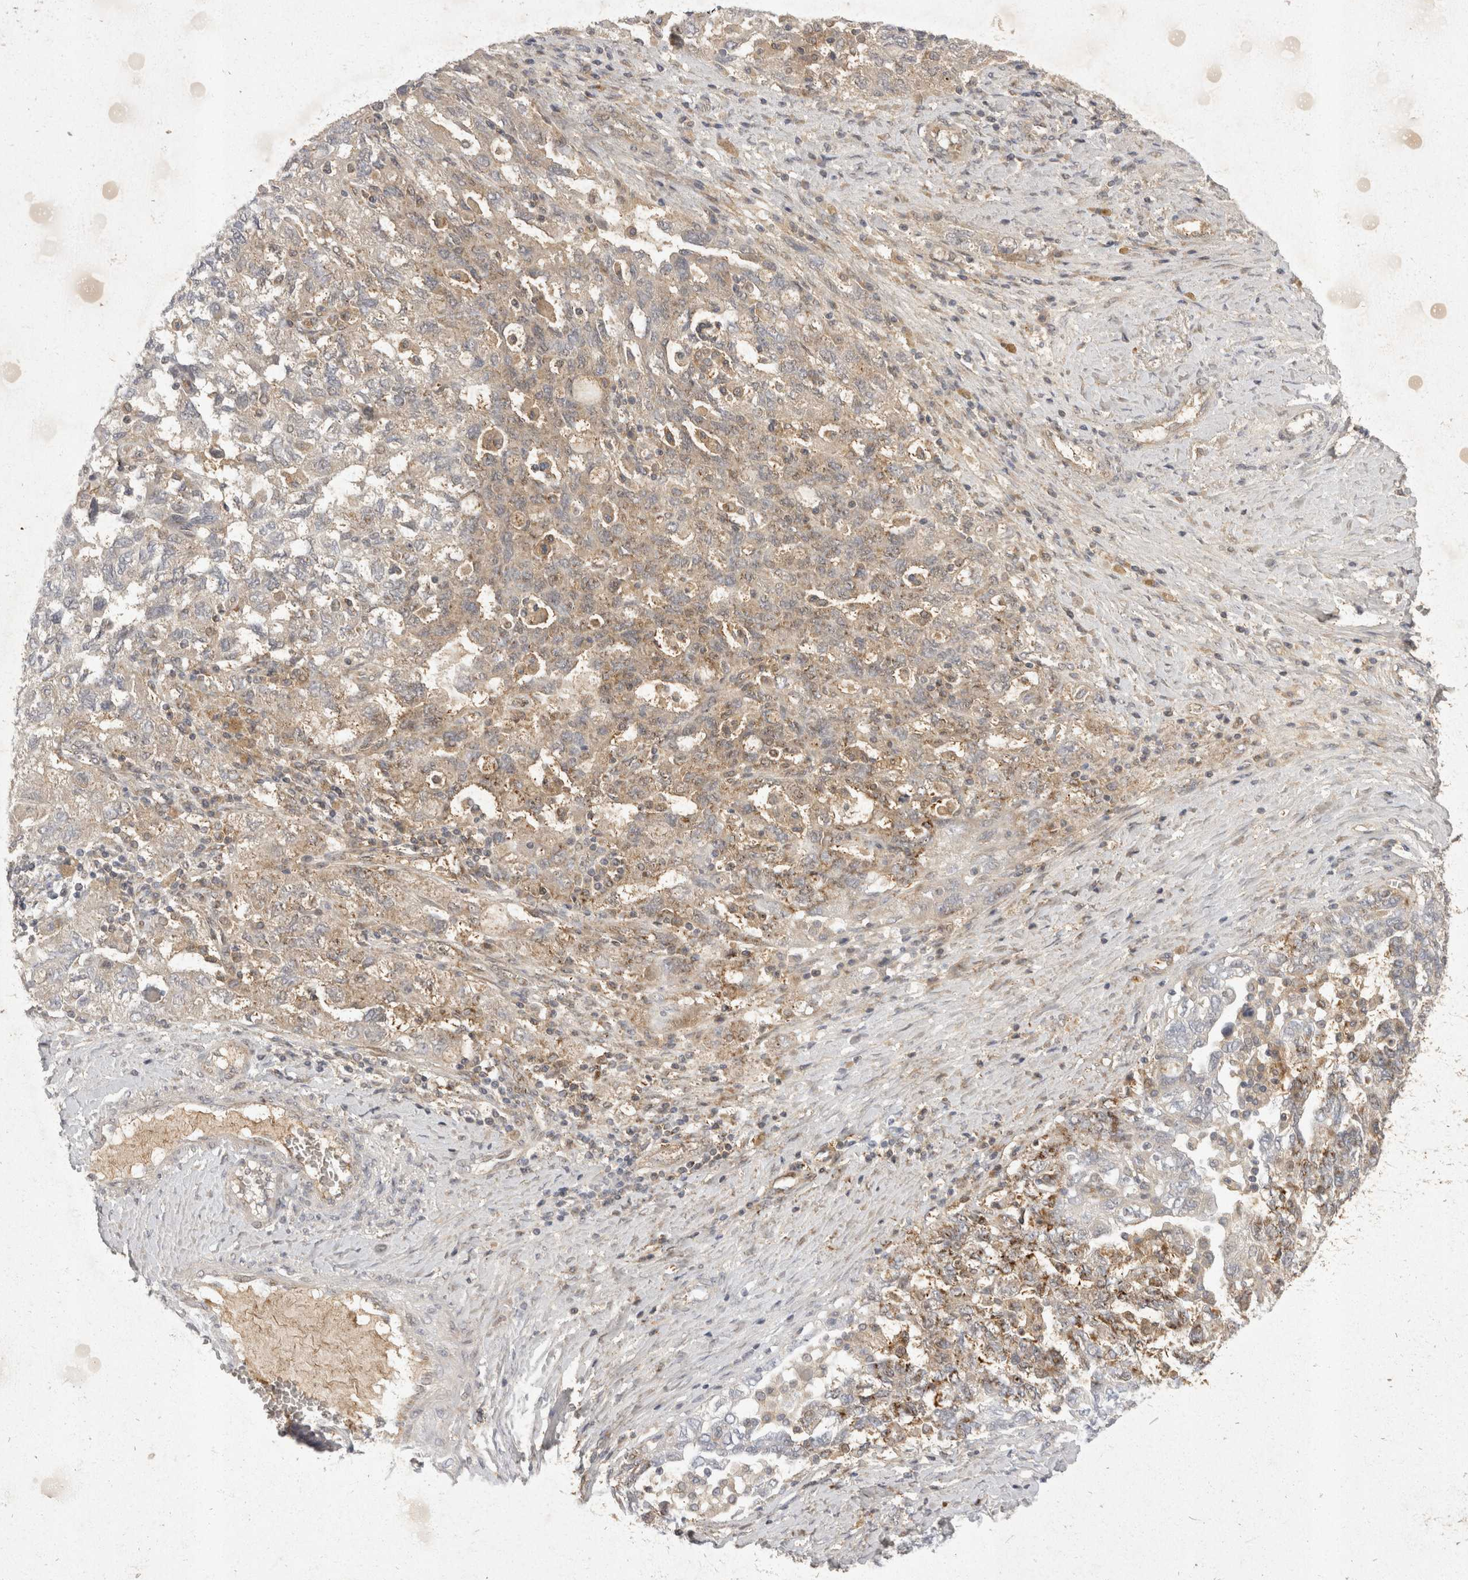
{"staining": {"intensity": "weak", "quantity": "<25%", "location": "cytoplasmic/membranous"}, "tissue": "ovarian cancer", "cell_type": "Tumor cells", "image_type": "cancer", "snomed": [{"axis": "morphology", "description": "Carcinoma, NOS"}, {"axis": "morphology", "description": "Cystadenocarcinoma, serous, NOS"}, {"axis": "topography", "description": "Ovary"}], "caption": "Tumor cells show no significant protein staining in ovarian cancer.", "gene": "EIF4G3", "patient": {"sex": "female", "age": 69}}